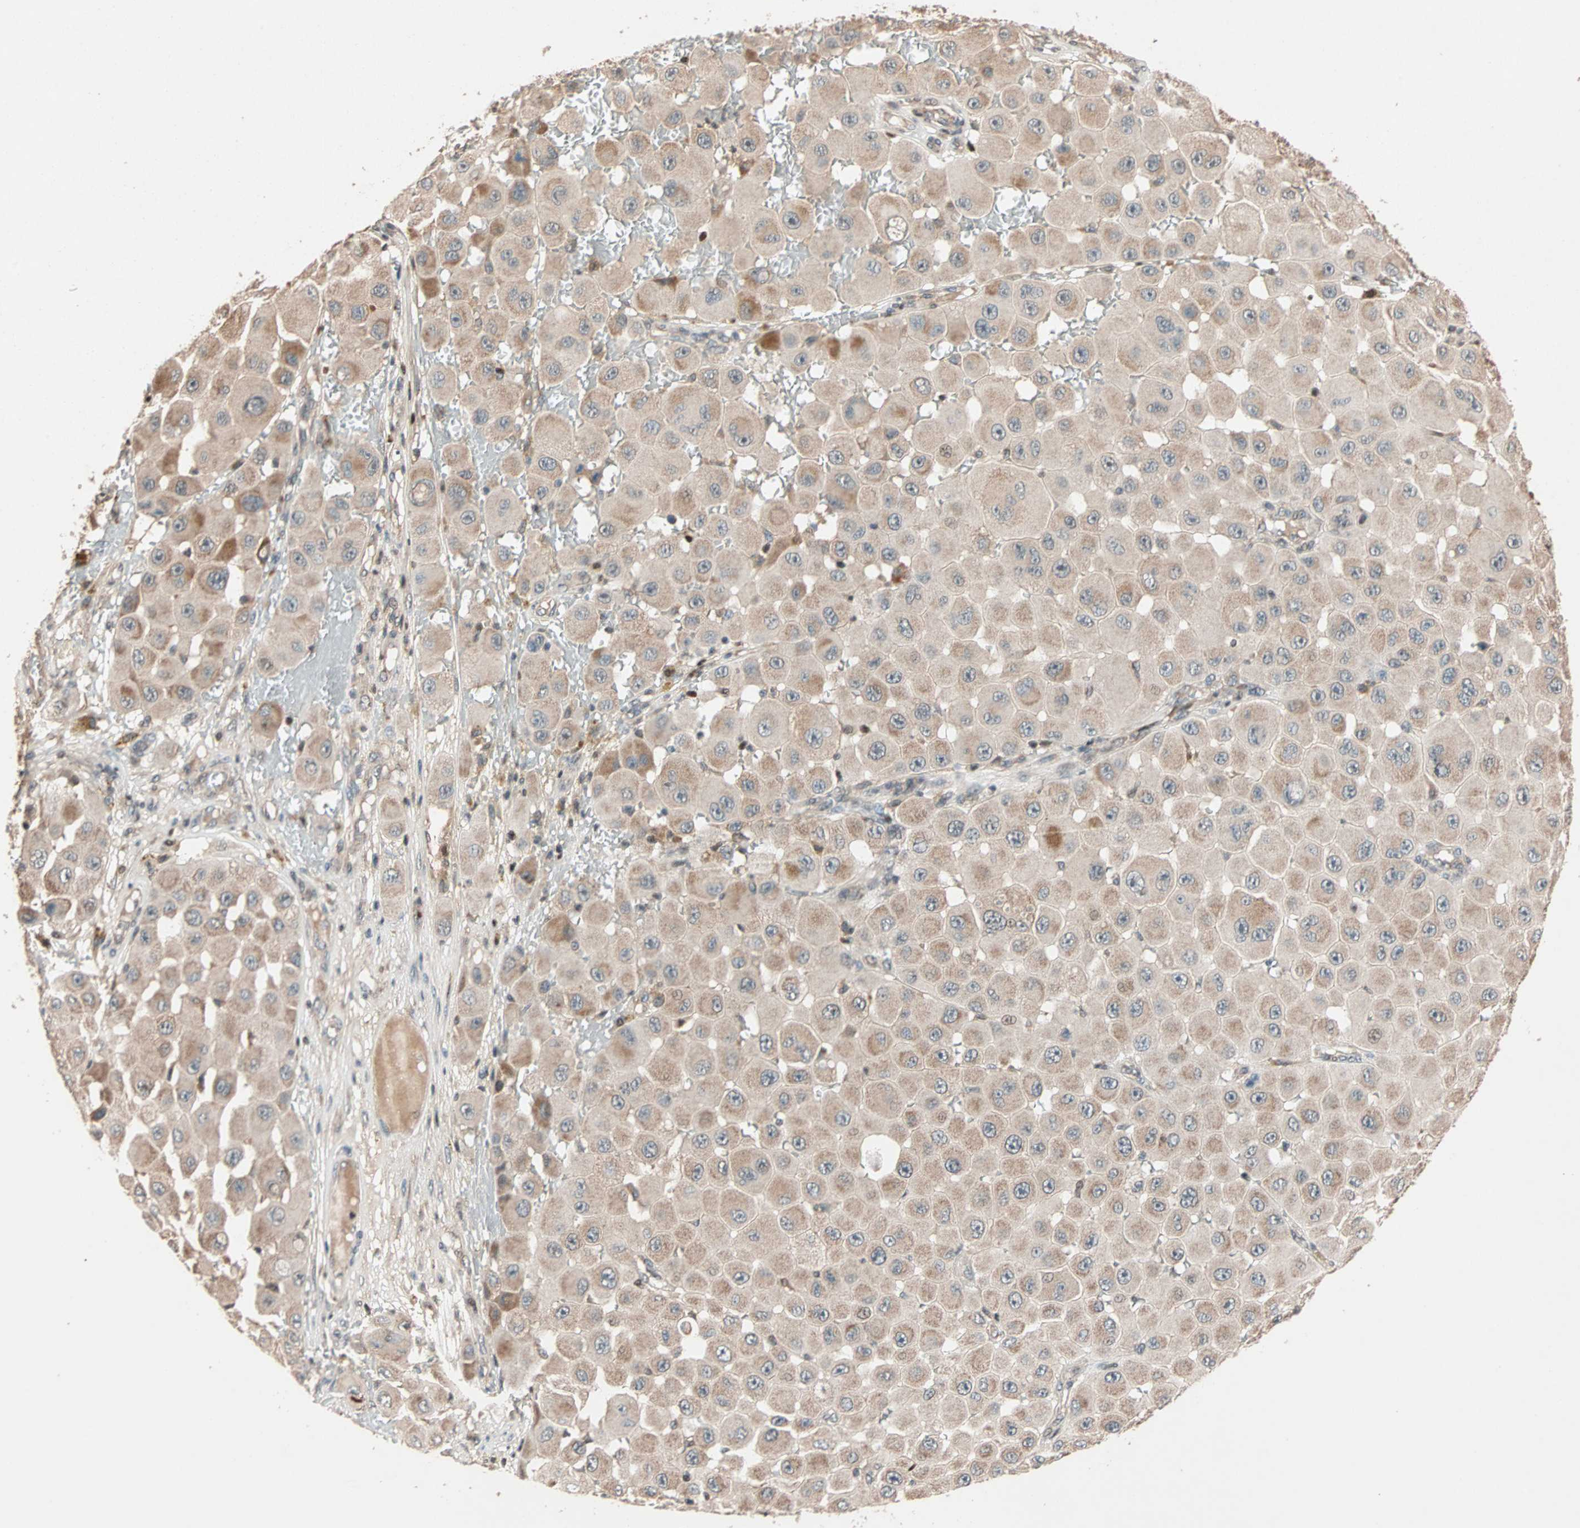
{"staining": {"intensity": "weak", "quantity": ">75%", "location": "cytoplasmic/membranous"}, "tissue": "melanoma", "cell_type": "Tumor cells", "image_type": "cancer", "snomed": [{"axis": "morphology", "description": "Malignant melanoma, NOS"}, {"axis": "topography", "description": "Skin"}], "caption": "Tumor cells demonstrate weak cytoplasmic/membranous positivity in about >75% of cells in malignant melanoma.", "gene": "HECW1", "patient": {"sex": "female", "age": 81}}